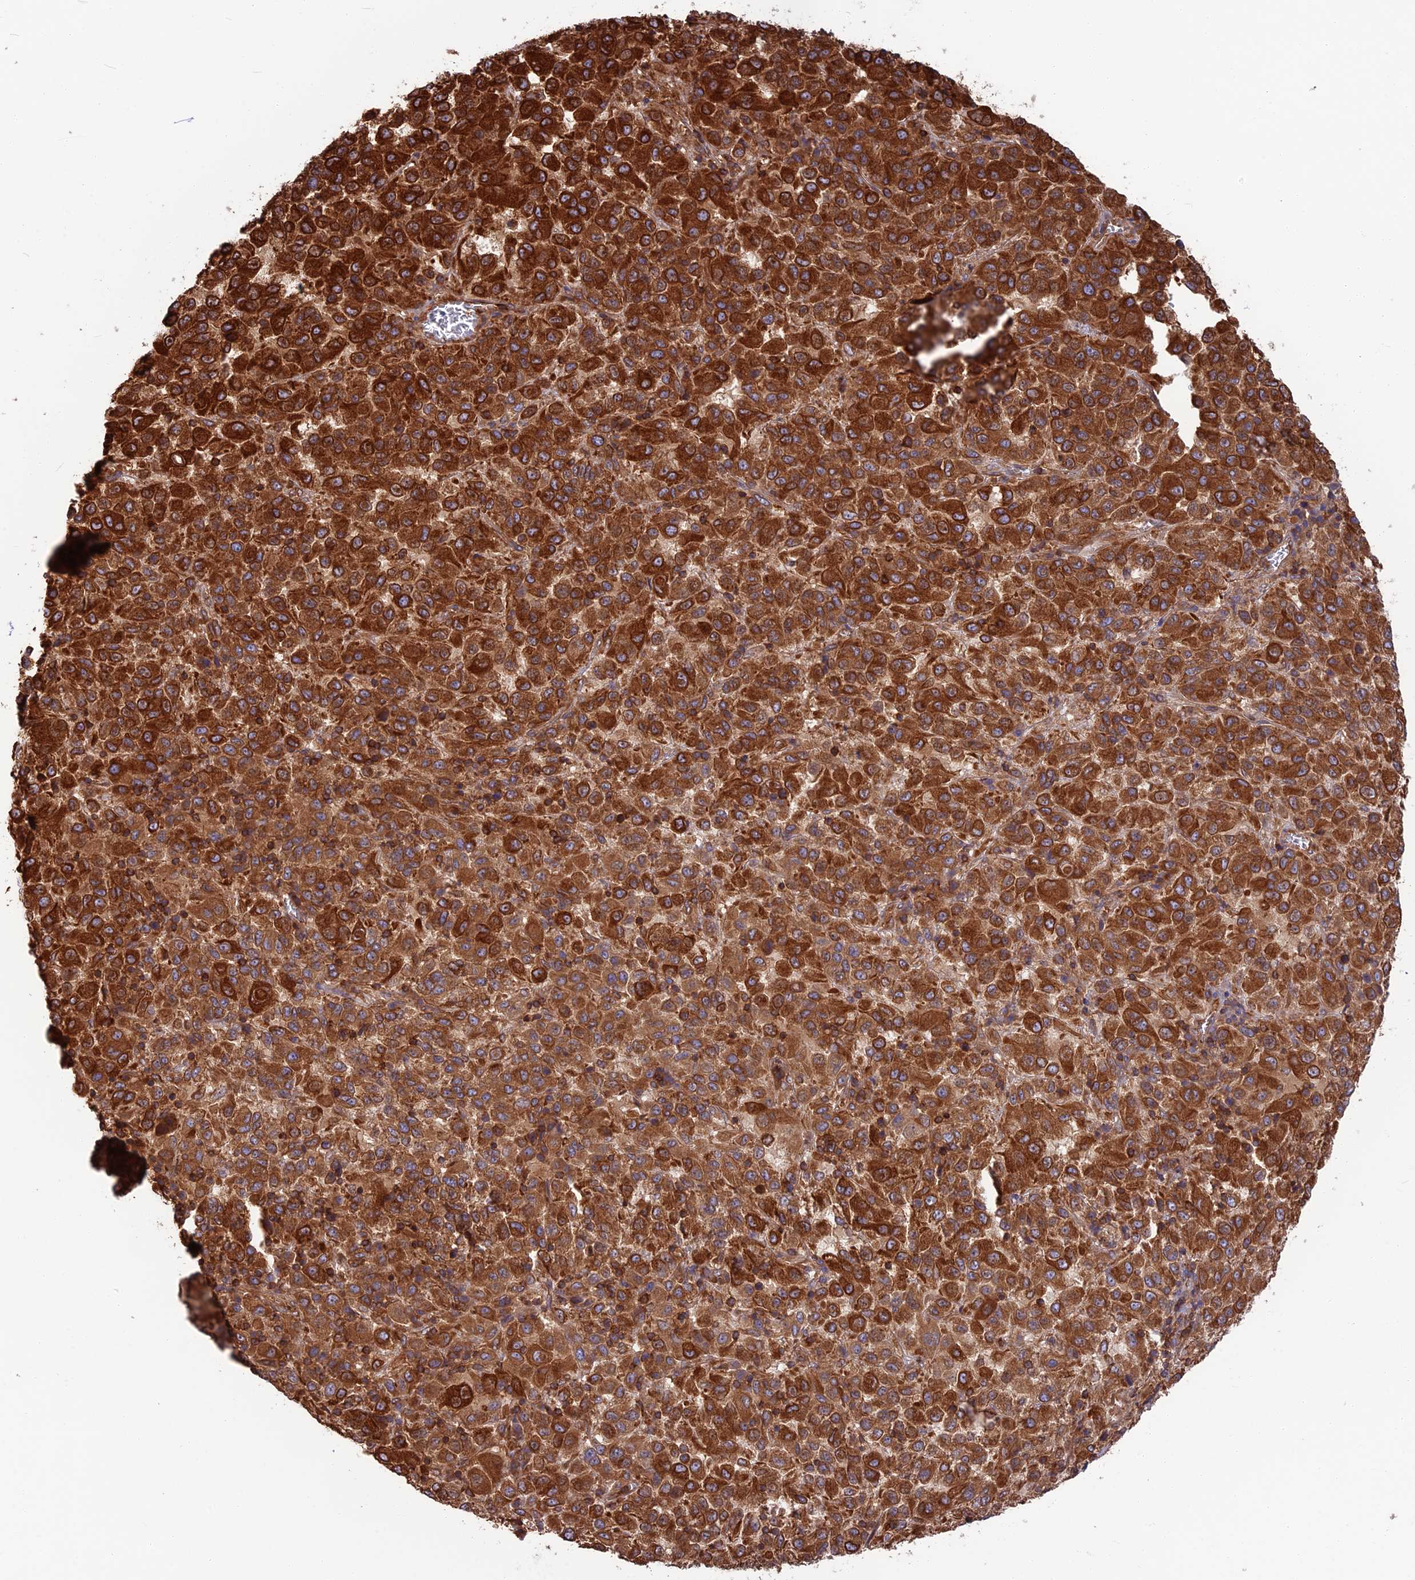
{"staining": {"intensity": "strong", "quantity": ">75%", "location": "cytoplasmic/membranous"}, "tissue": "melanoma", "cell_type": "Tumor cells", "image_type": "cancer", "snomed": [{"axis": "morphology", "description": "Malignant melanoma, Metastatic site"}, {"axis": "topography", "description": "Lung"}], "caption": "A high amount of strong cytoplasmic/membranous staining is present in approximately >75% of tumor cells in malignant melanoma (metastatic site) tissue.", "gene": "WDR1", "patient": {"sex": "male", "age": 64}}